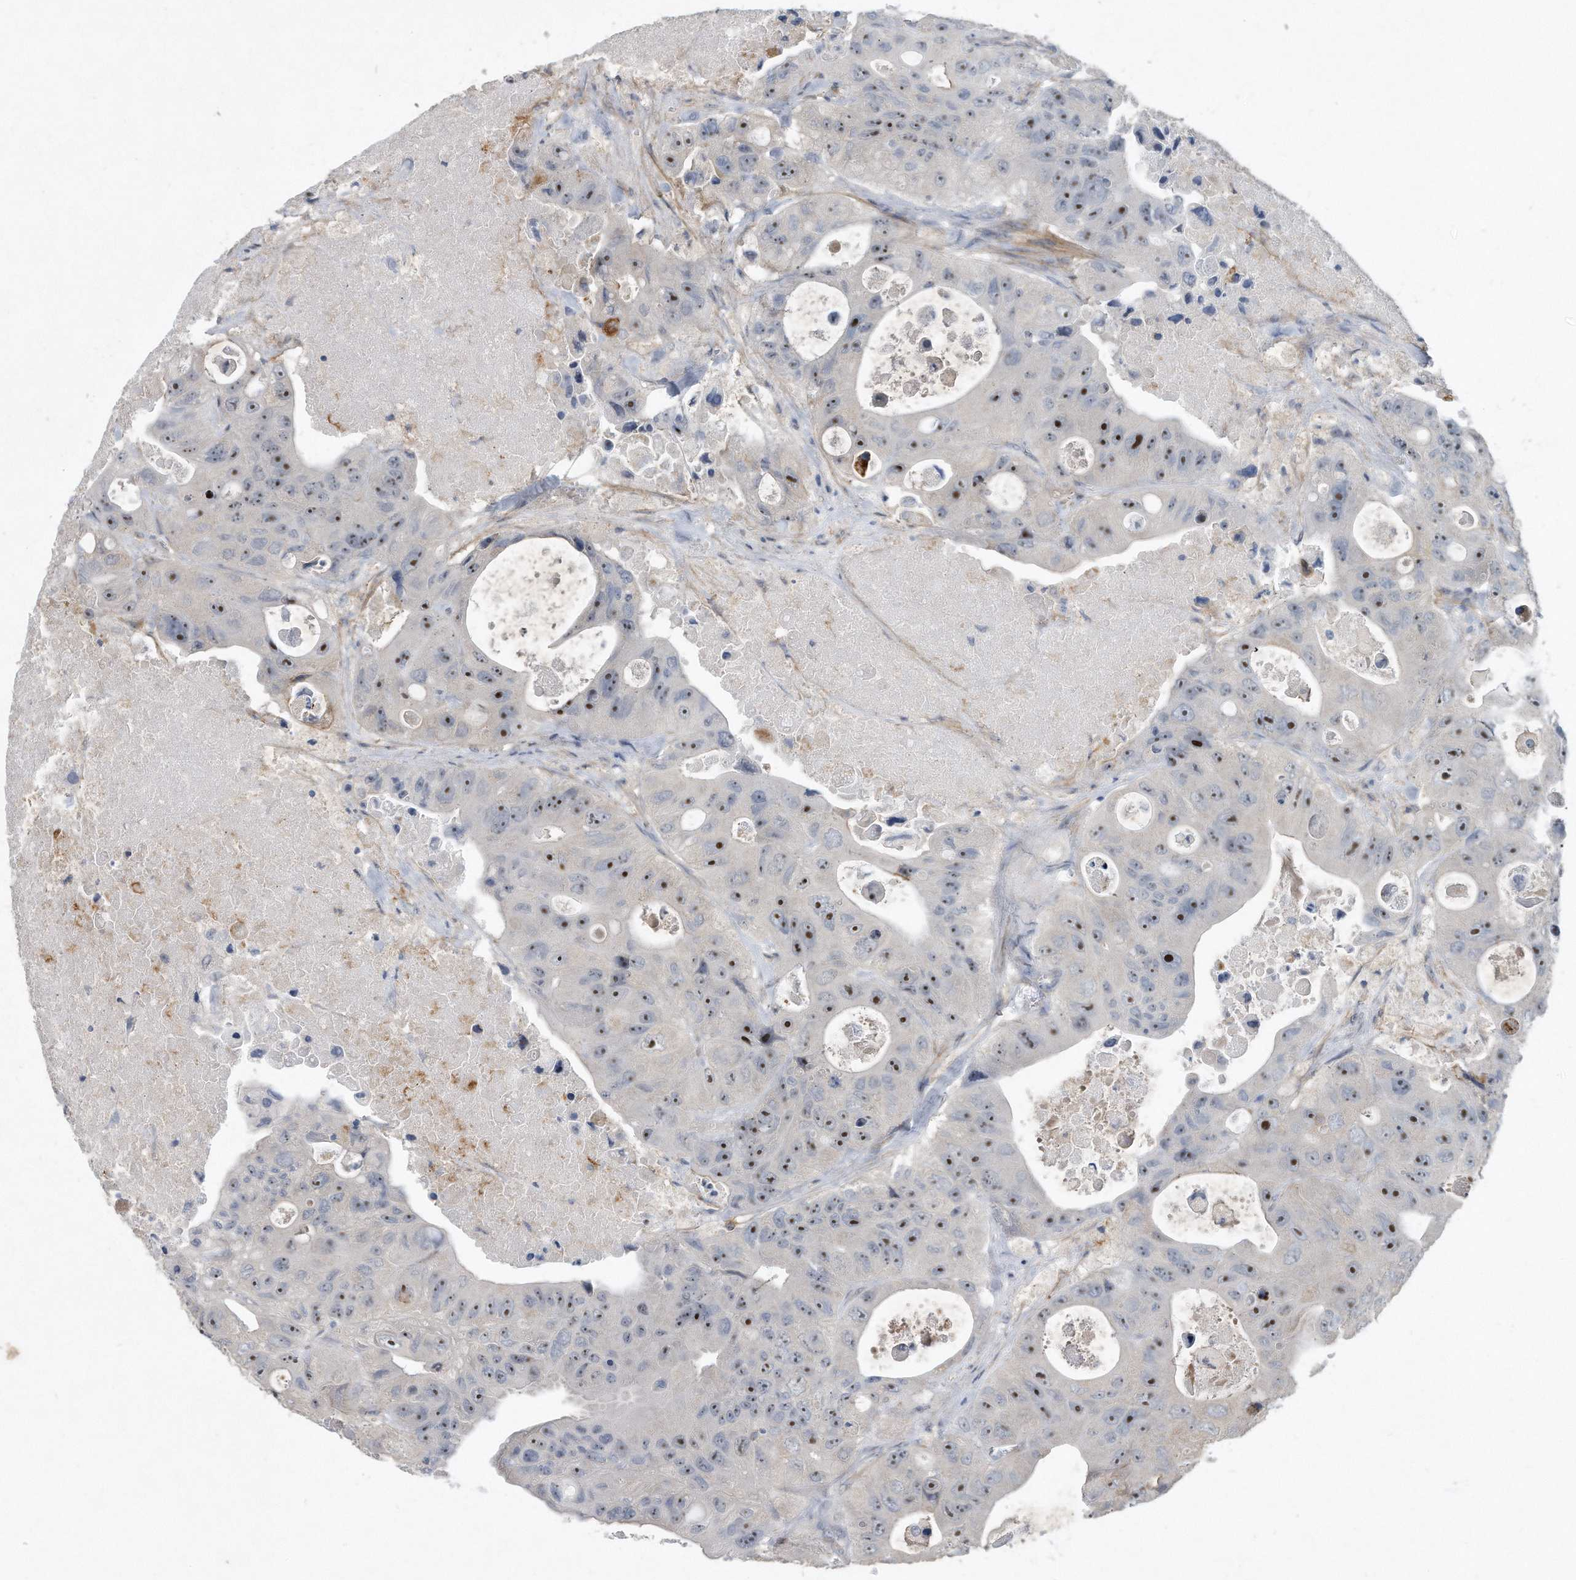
{"staining": {"intensity": "moderate", "quantity": ">75%", "location": "nuclear"}, "tissue": "colorectal cancer", "cell_type": "Tumor cells", "image_type": "cancer", "snomed": [{"axis": "morphology", "description": "Adenocarcinoma, NOS"}, {"axis": "topography", "description": "Colon"}], "caption": "Immunohistochemistry (DAB) staining of human colorectal cancer (adenocarcinoma) exhibits moderate nuclear protein positivity in approximately >75% of tumor cells.", "gene": "PGBD2", "patient": {"sex": "female", "age": 46}}